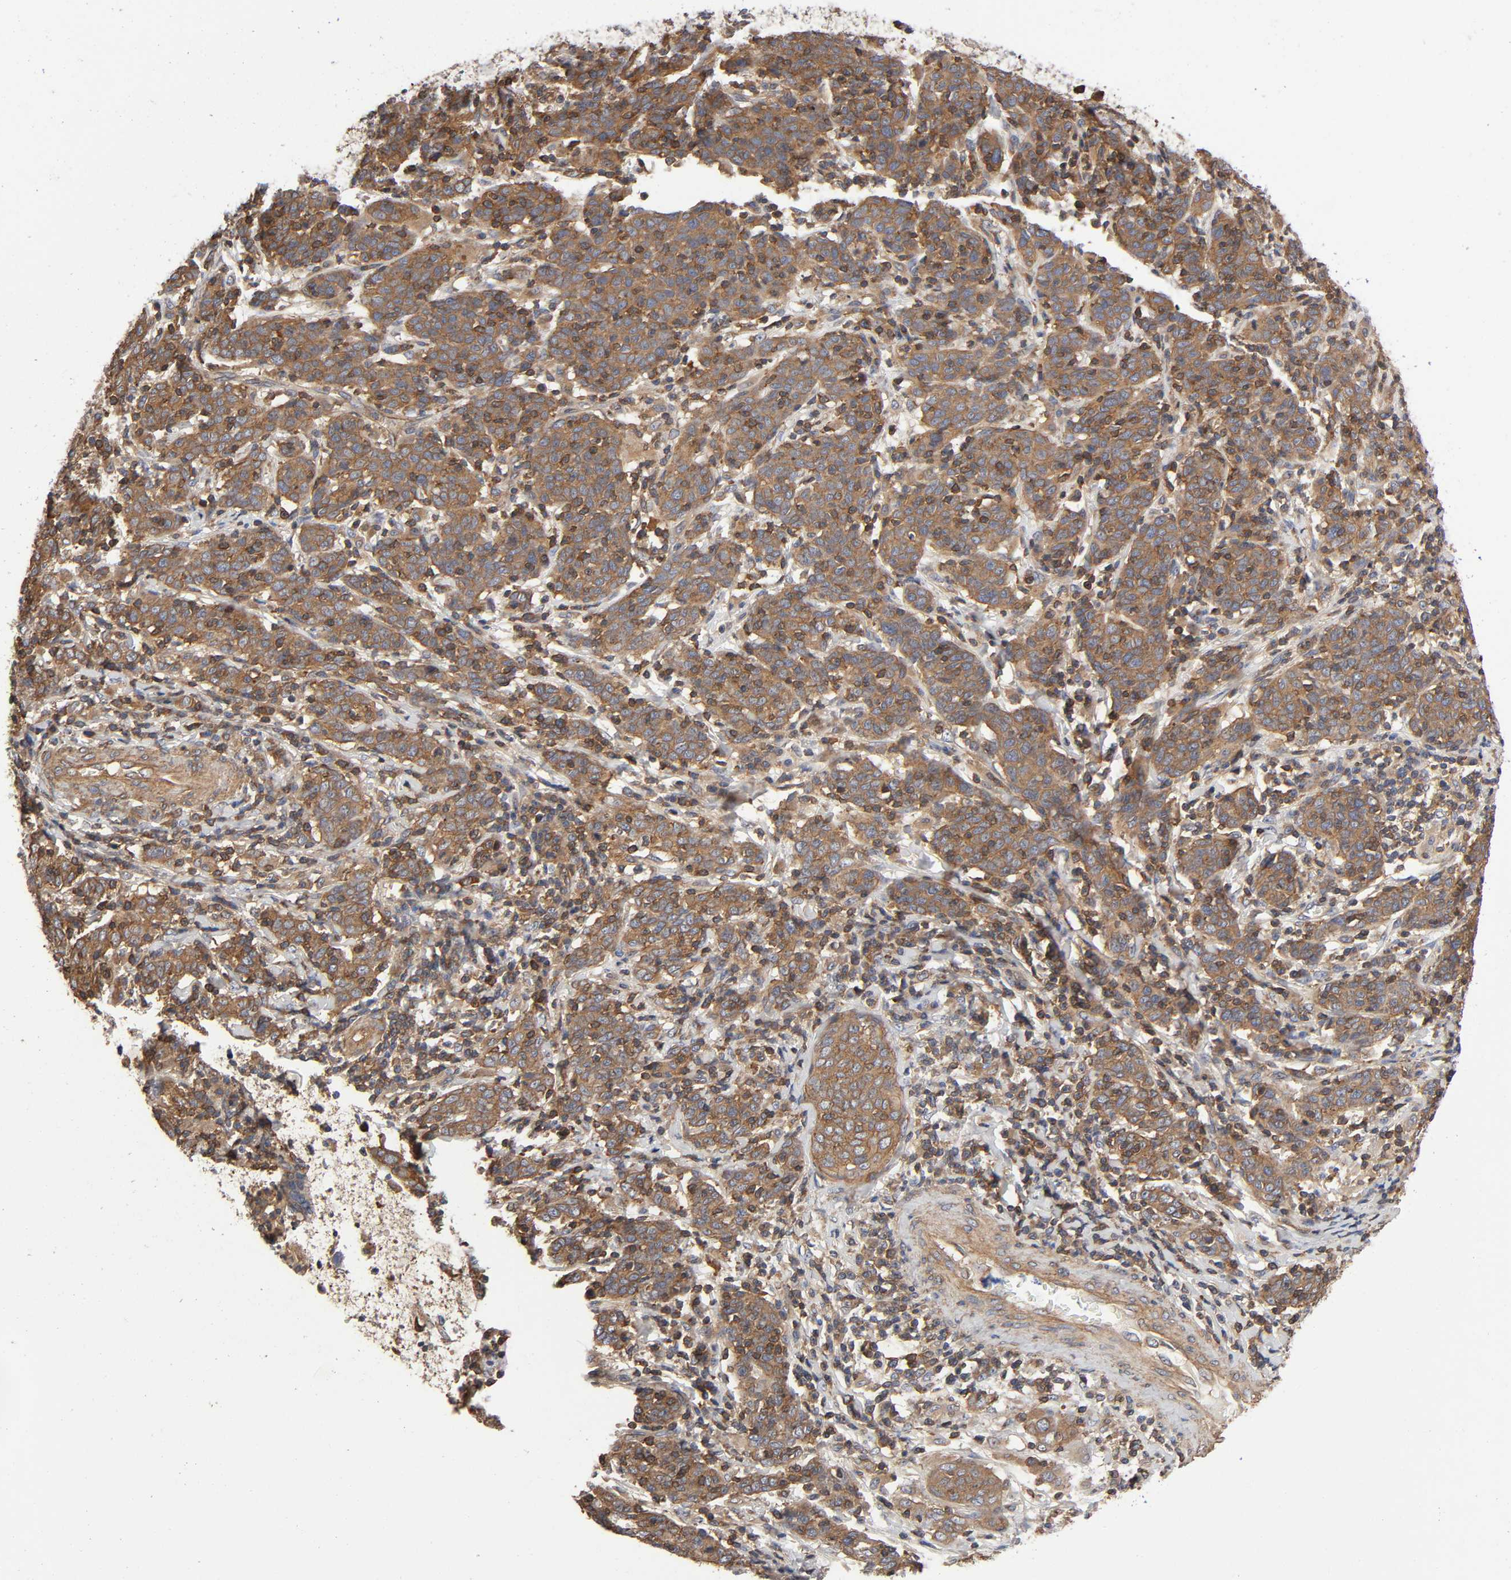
{"staining": {"intensity": "moderate", "quantity": ">75%", "location": "cytoplasmic/membranous"}, "tissue": "cervical cancer", "cell_type": "Tumor cells", "image_type": "cancer", "snomed": [{"axis": "morphology", "description": "Normal tissue, NOS"}, {"axis": "morphology", "description": "Squamous cell carcinoma, NOS"}, {"axis": "topography", "description": "Cervix"}], "caption": "Squamous cell carcinoma (cervical) stained with a protein marker demonstrates moderate staining in tumor cells.", "gene": "LAMTOR2", "patient": {"sex": "female", "age": 67}}